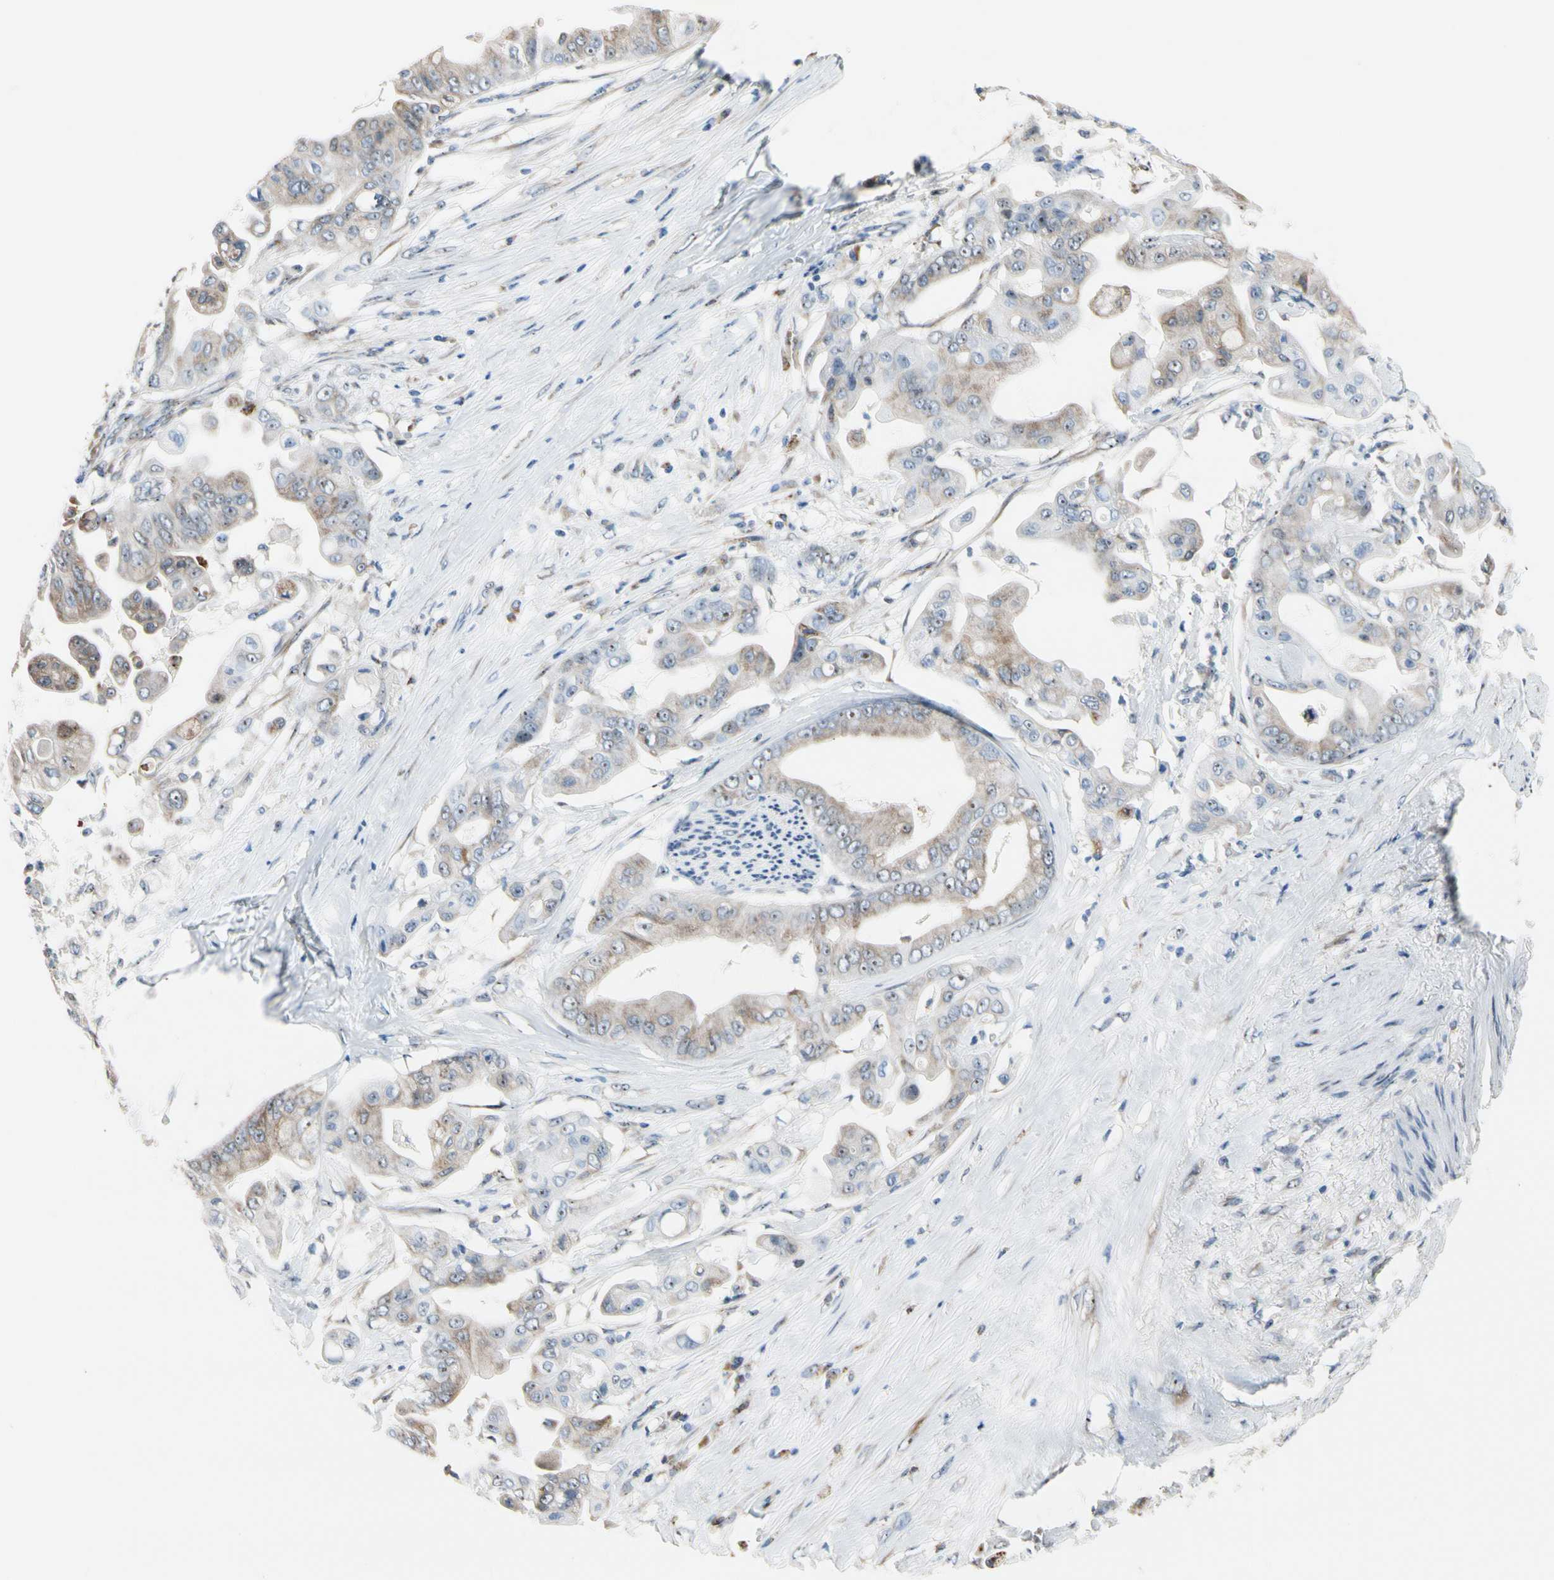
{"staining": {"intensity": "weak", "quantity": ">75%", "location": "cytoplasmic/membranous"}, "tissue": "pancreatic cancer", "cell_type": "Tumor cells", "image_type": "cancer", "snomed": [{"axis": "morphology", "description": "Adenocarcinoma, NOS"}, {"axis": "topography", "description": "Pancreas"}], "caption": "There is low levels of weak cytoplasmic/membranous positivity in tumor cells of pancreatic adenocarcinoma, as demonstrated by immunohistochemical staining (brown color).", "gene": "TMED7", "patient": {"sex": "female", "age": 75}}